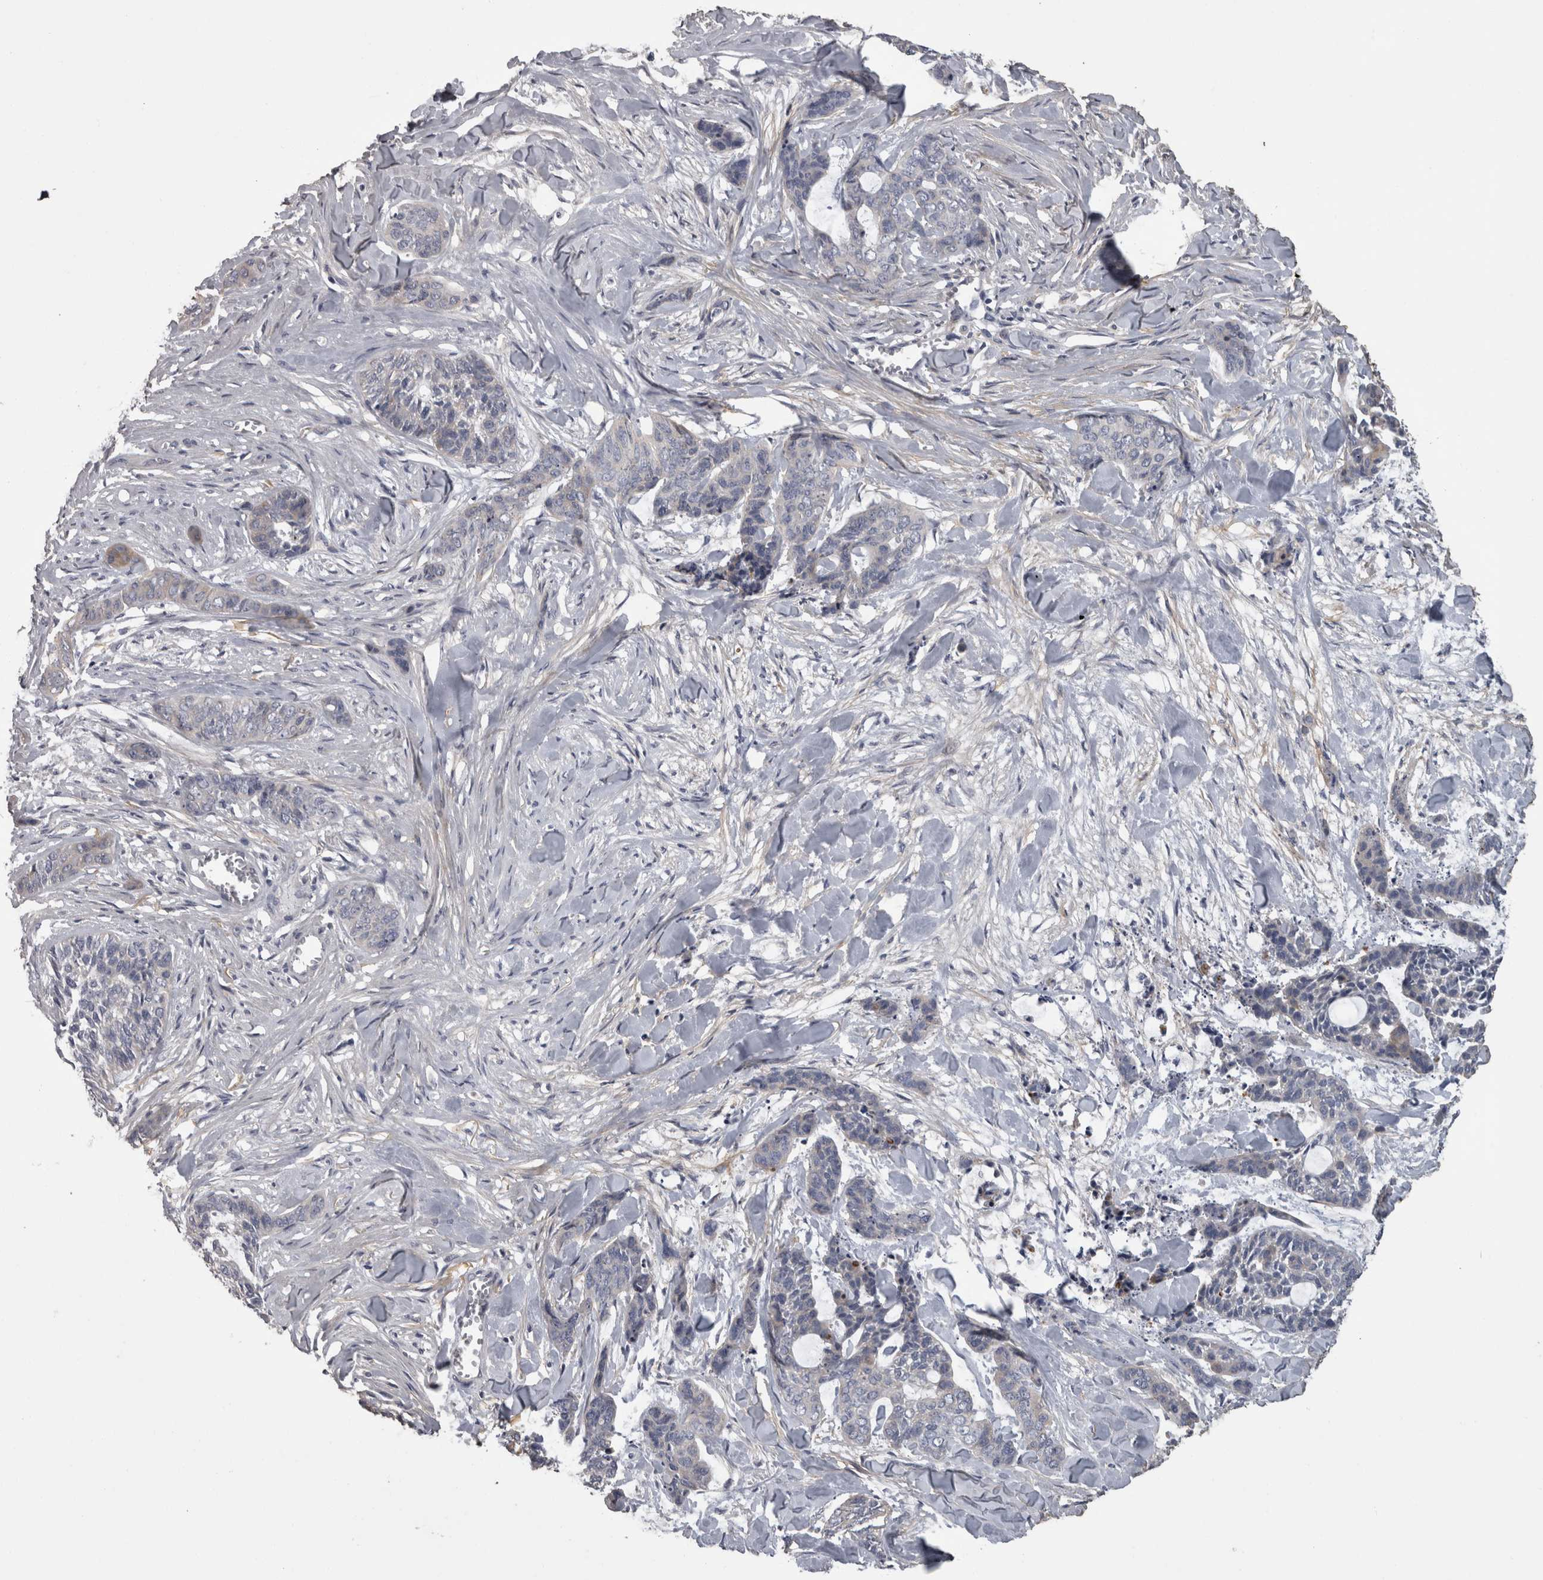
{"staining": {"intensity": "negative", "quantity": "none", "location": "none"}, "tissue": "skin cancer", "cell_type": "Tumor cells", "image_type": "cancer", "snomed": [{"axis": "morphology", "description": "Basal cell carcinoma"}, {"axis": "topography", "description": "Skin"}], "caption": "Immunohistochemical staining of skin basal cell carcinoma exhibits no significant positivity in tumor cells.", "gene": "EFEMP2", "patient": {"sex": "female", "age": 64}}